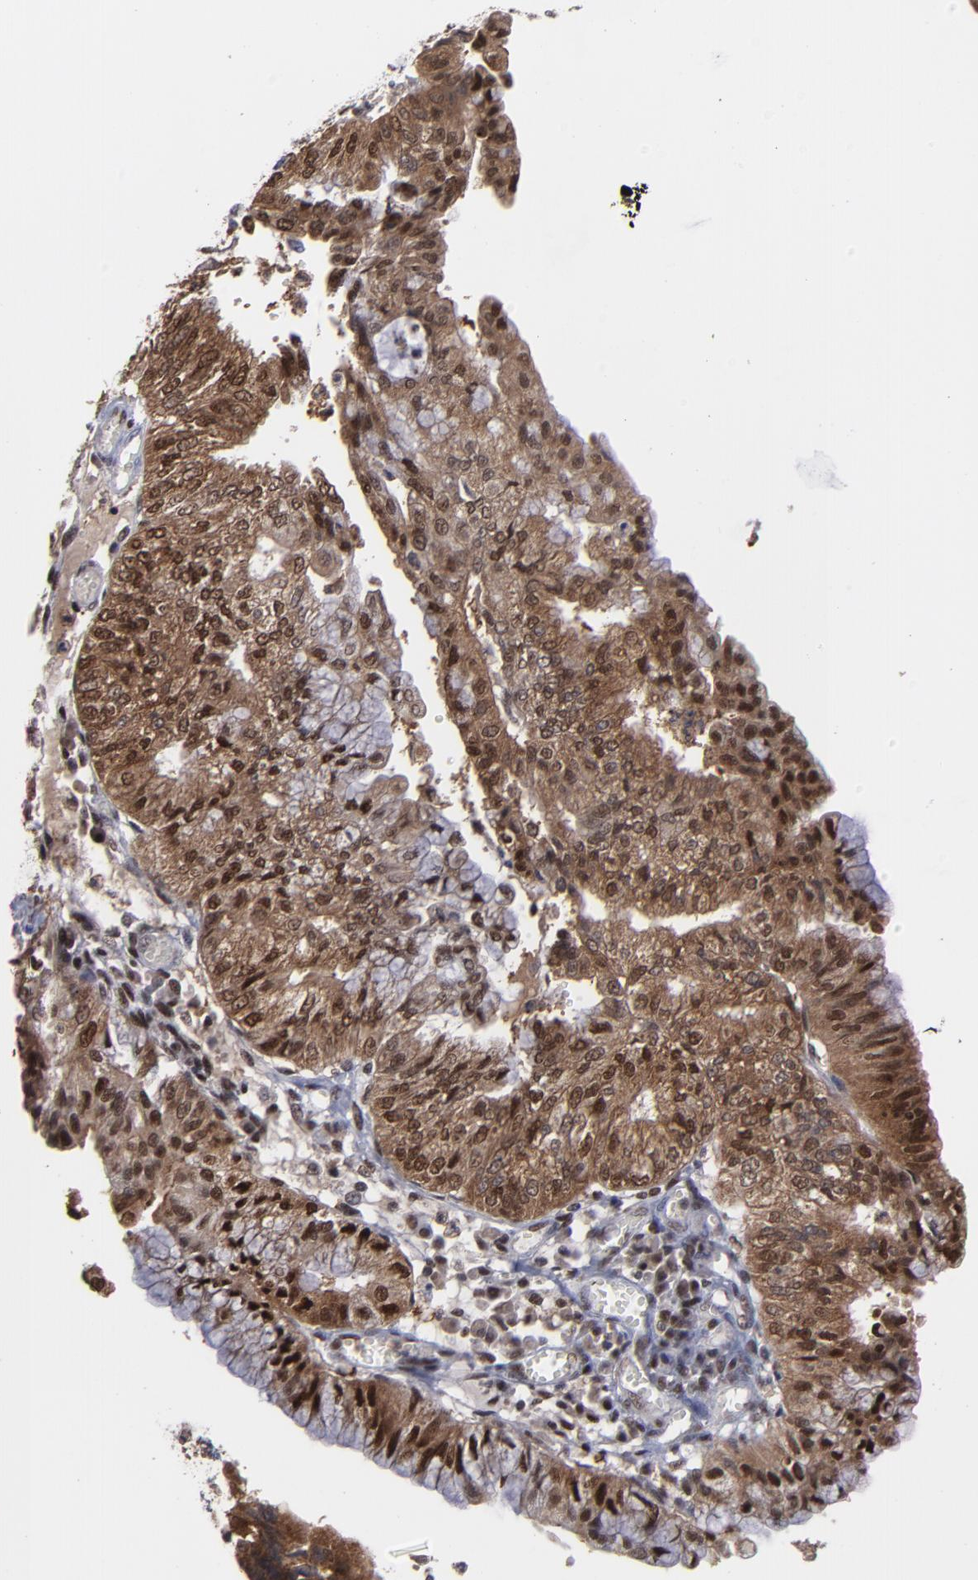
{"staining": {"intensity": "moderate", "quantity": ">75%", "location": "cytoplasmic/membranous,nuclear"}, "tissue": "endometrial cancer", "cell_type": "Tumor cells", "image_type": "cancer", "snomed": [{"axis": "morphology", "description": "Adenocarcinoma, NOS"}, {"axis": "topography", "description": "Endometrium"}], "caption": "A high-resolution histopathology image shows immunohistochemistry (IHC) staining of endometrial cancer (adenocarcinoma), which exhibits moderate cytoplasmic/membranous and nuclear staining in approximately >75% of tumor cells.", "gene": "GSR", "patient": {"sex": "female", "age": 59}}